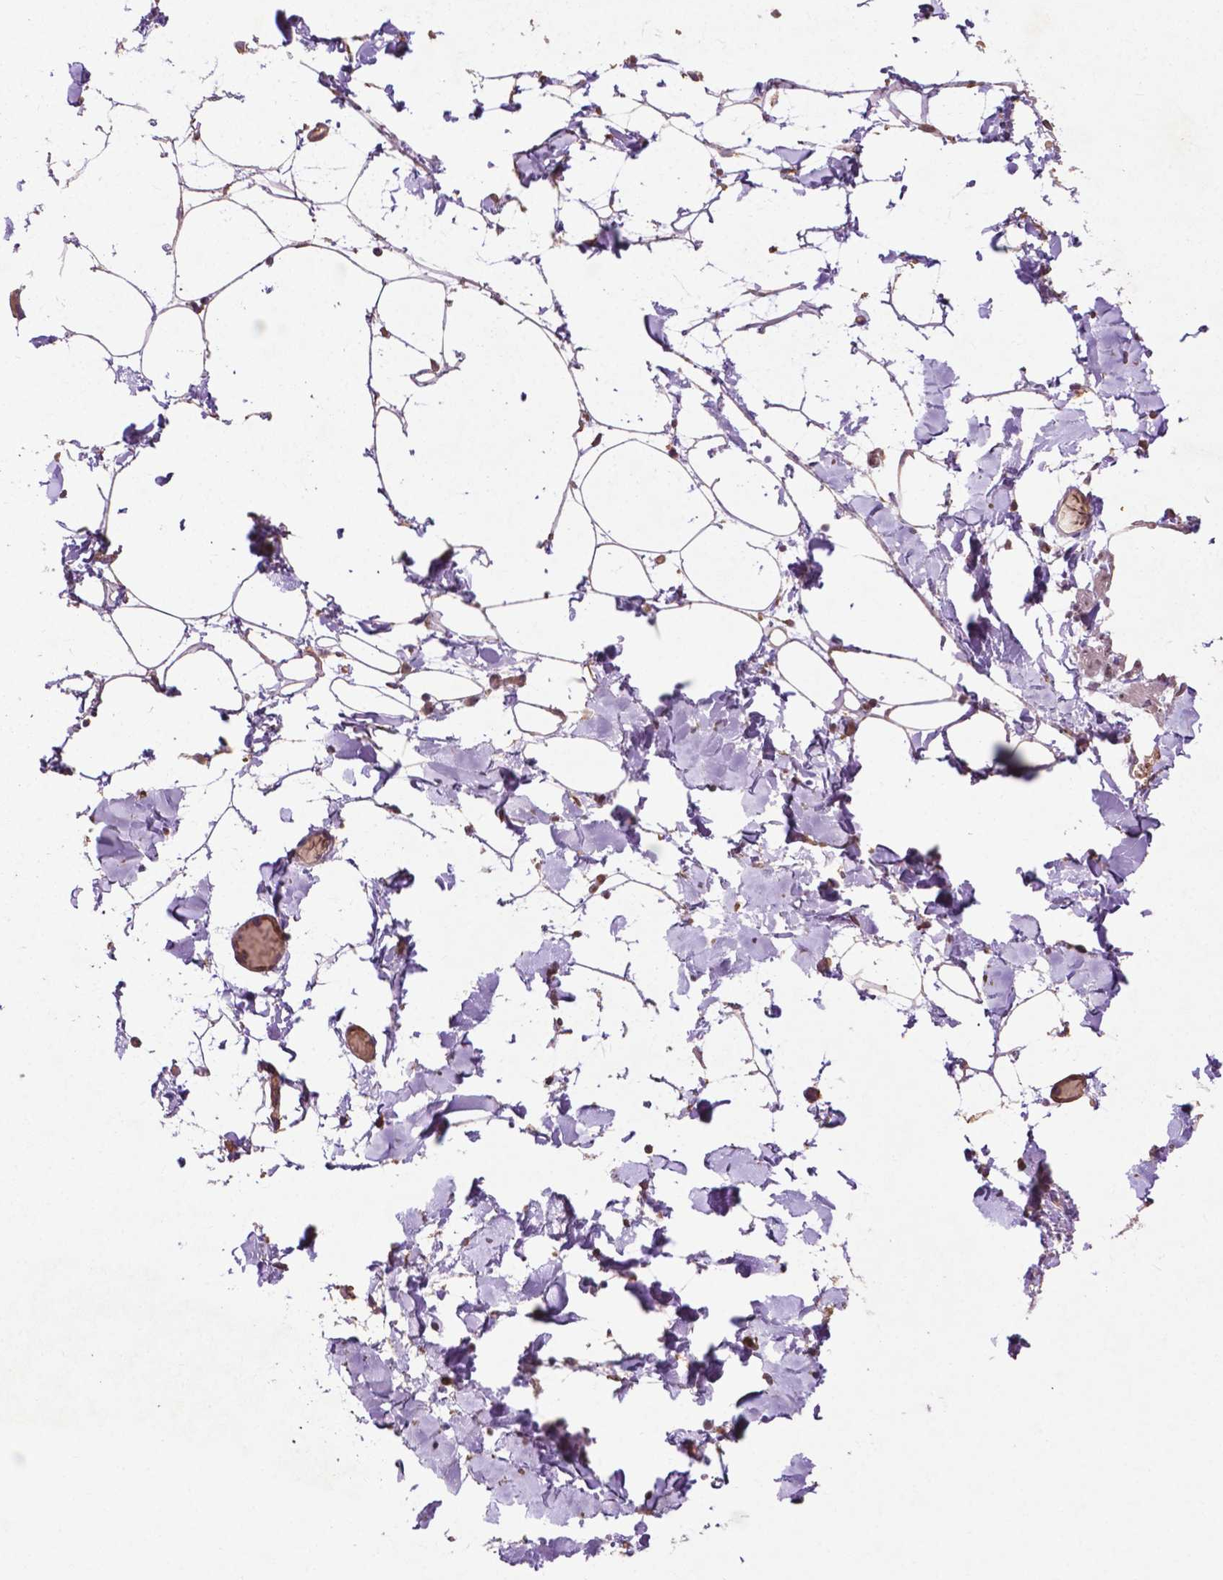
{"staining": {"intensity": "moderate", "quantity": "25%-75%", "location": "cytoplasmic/membranous"}, "tissue": "adipose tissue", "cell_type": "Adipocytes", "image_type": "normal", "snomed": [{"axis": "morphology", "description": "Normal tissue, NOS"}, {"axis": "topography", "description": "Gallbladder"}, {"axis": "topography", "description": "Peripheral nerve tissue"}], "caption": "A micrograph showing moderate cytoplasmic/membranous positivity in about 25%-75% of adipocytes in normal adipose tissue, as visualized by brown immunohistochemical staining.", "gene": "MBTPS1", "patient": {"sex": "female", "age": 45}}